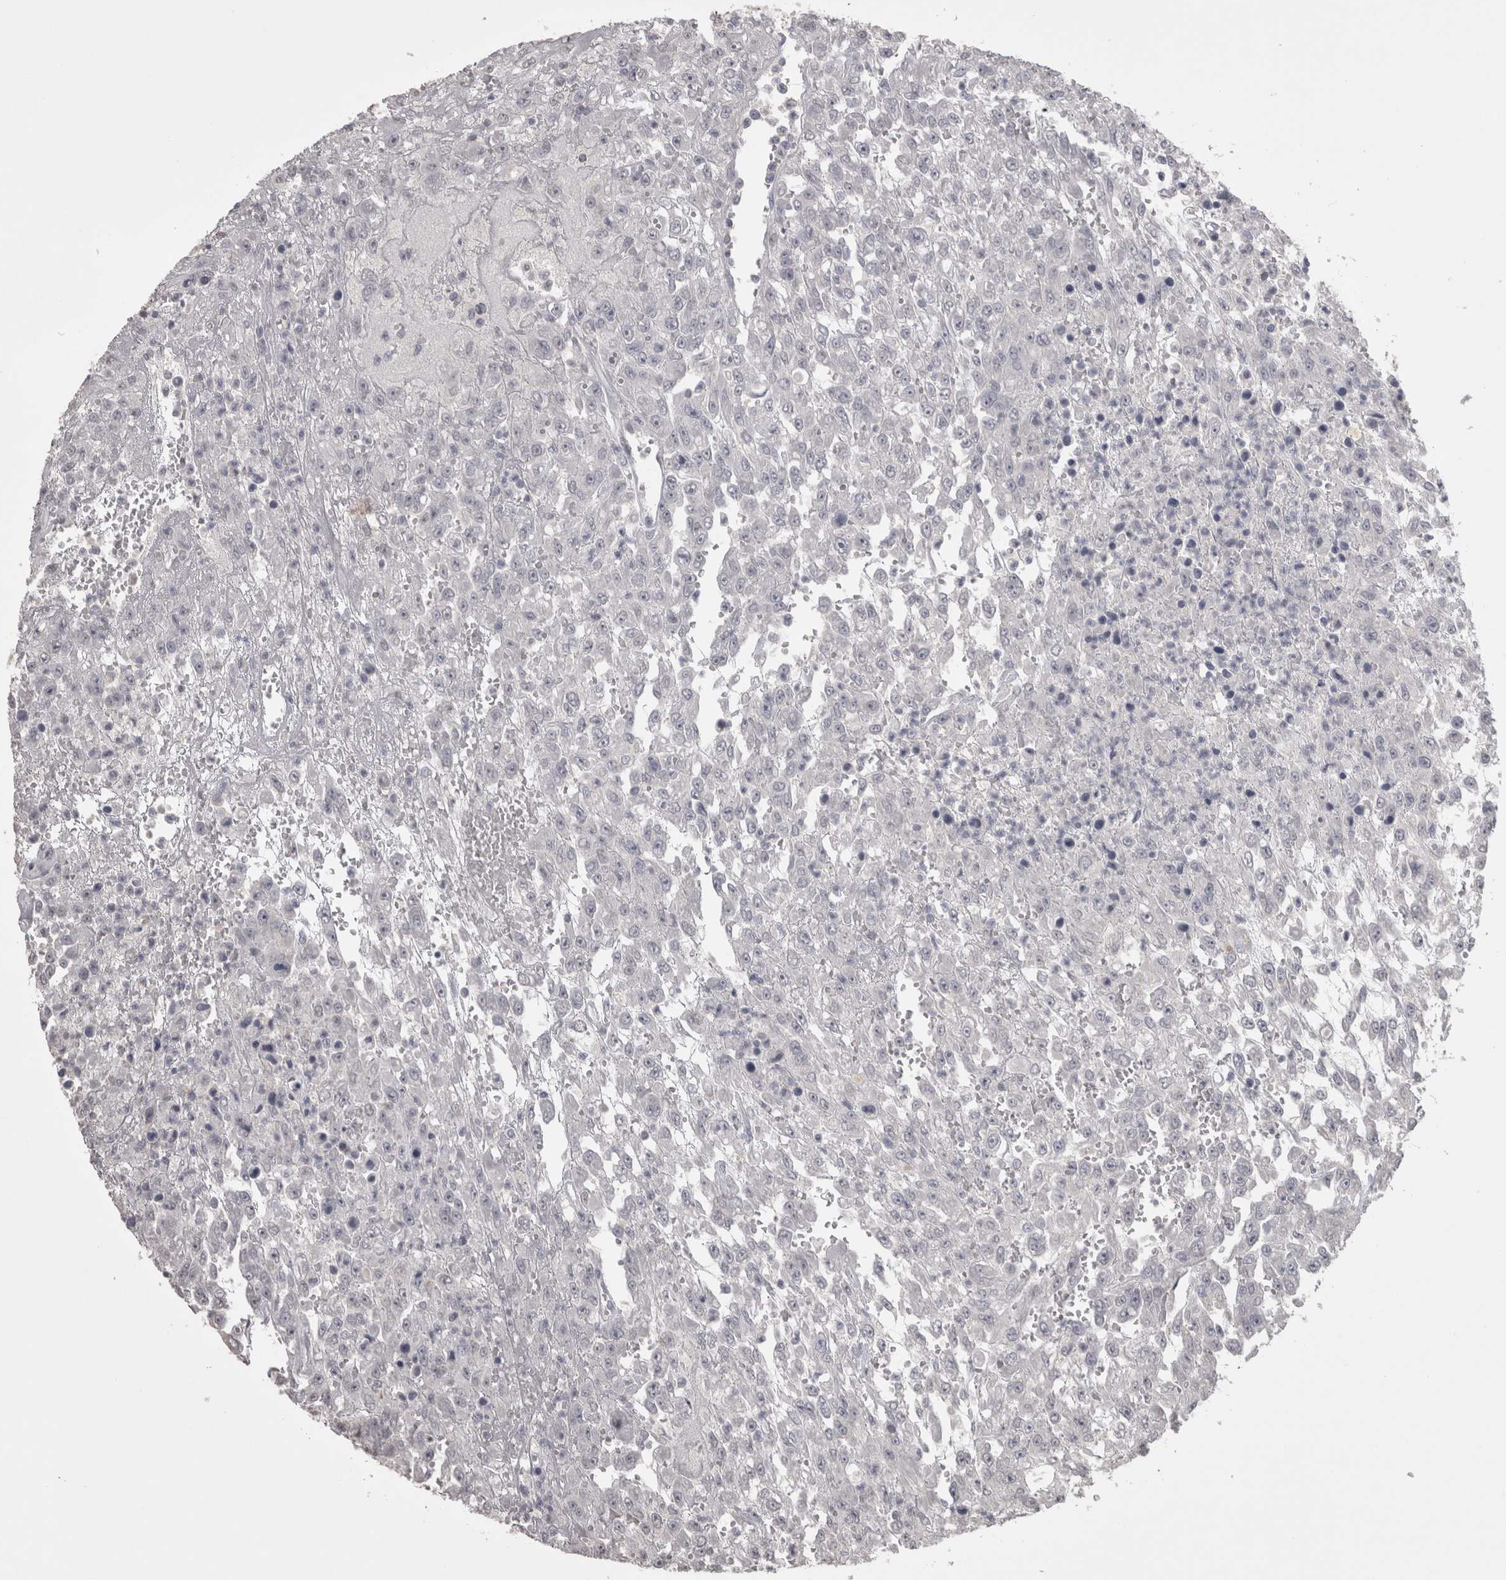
{"staining": {"intensity": "negative", "quantity": "none", "location": "none"}, "tissue": "urothelial cancer", "cell_type": "Tumor cells", "image_type": "cancer", "snomed": [{"axis": "morphology", "description": "Urothelial carcinoma, High grade"}, {"axis": "topography", "description": "Urinary bladder"}], "caption": "Human urothelial cancer stained for a protein using immunohistochemistry demonstrates no positivity in tumor cells.", "gene": "LAX1", "patient": {"sex": "male", "age": 46}}